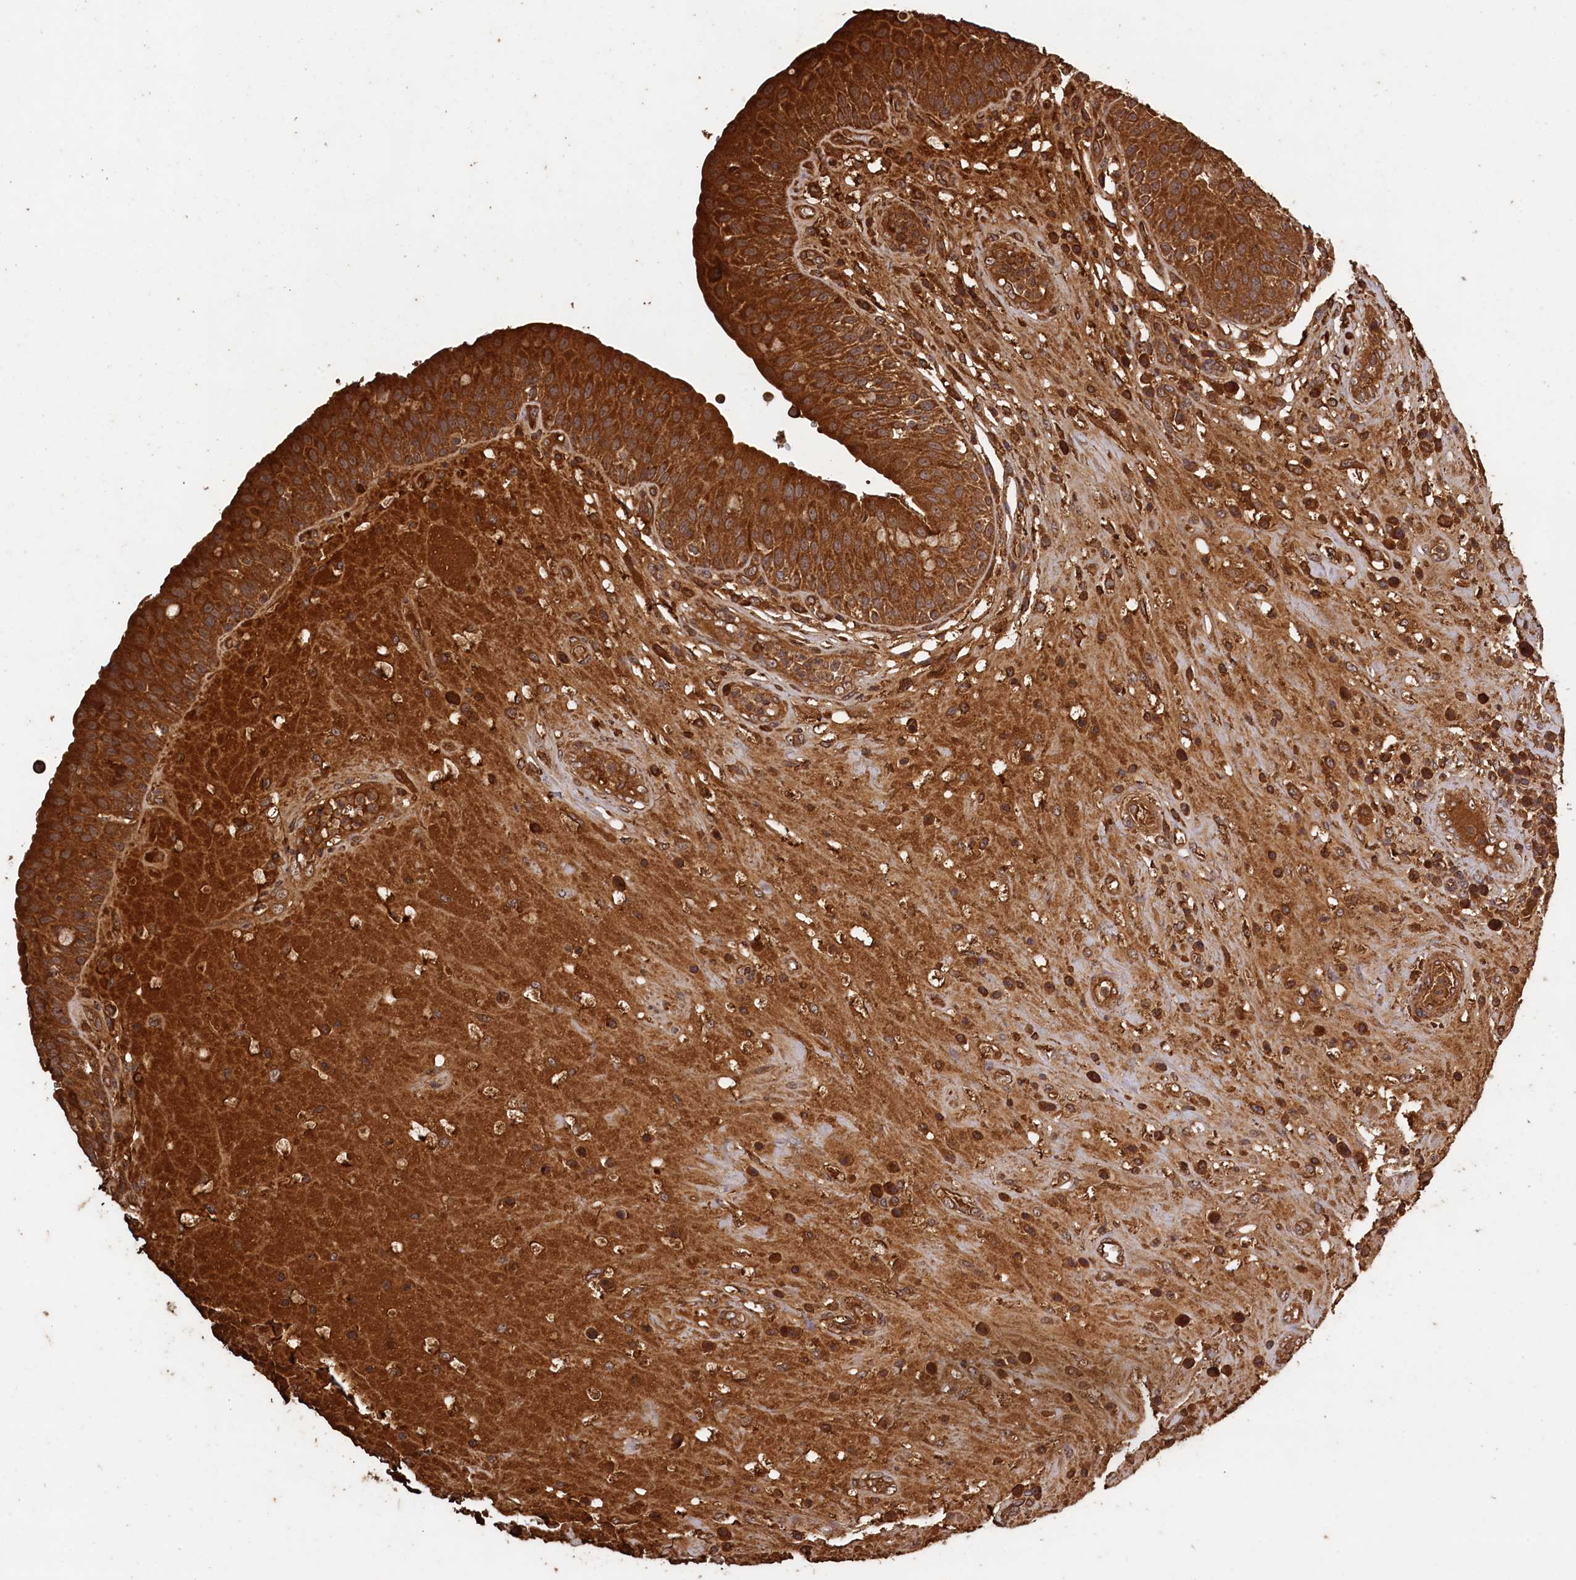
{"staining": {"intensity": "strong", "quantity": ">75%", "location": "cytoplasmic/membranous"}, "tissue": "urinary bladder", "cell_type": "Urothelial cells", "image_type": "normal", "snomed": [{"axis": "morphology", "description": "Normal tissue, NOS"}, {"axis": "topography", "description": "Urinary bladder"}], "caption": "Human urinary bladder stained with a brown dye shows strong cytoplasmic/membranous positive expression in about >75% of urothelial cells.", "gene": "SNX33", "patient": {"sex": "female", "age": 62}}